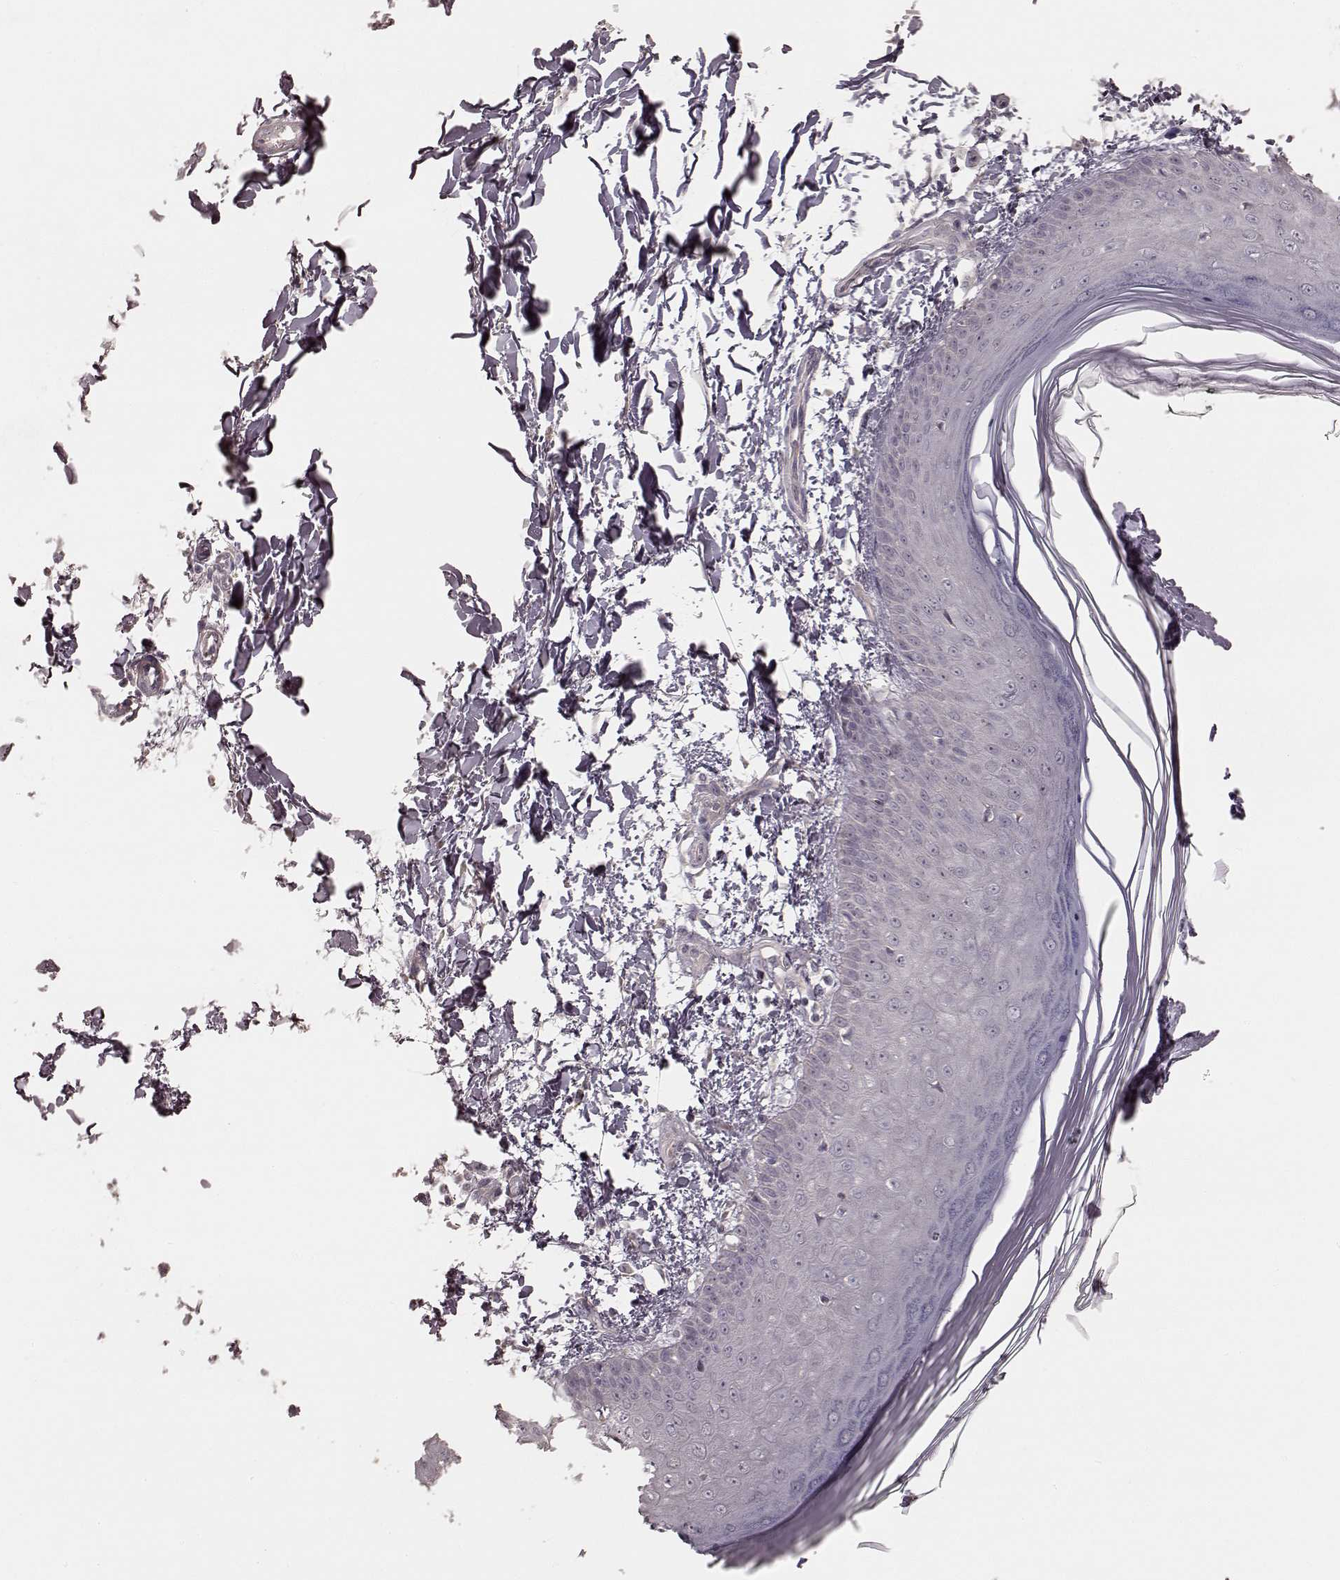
{"staining": {"intensity": "negative", "quantity": "none", "location": "none"}, "tissue": "skin", "cell_type": "Fibroblasts", "image_type": "normal", "snomed": [{"axis": "morphology", "description": "Normal tissue, NOS"}, {"axis": "topography", "description": "Skin"}], "caption": "Photomicrograph shows no significant protein positivity in fibroblasts of normal skin. (DAB (3,3'-diaminobenzidine) immunohistochemistry (IHC) visualized using brightfield microscopy, high magnification).", "gene": "KCNJ9", "patient": {"sex": "female", "age": 62}}